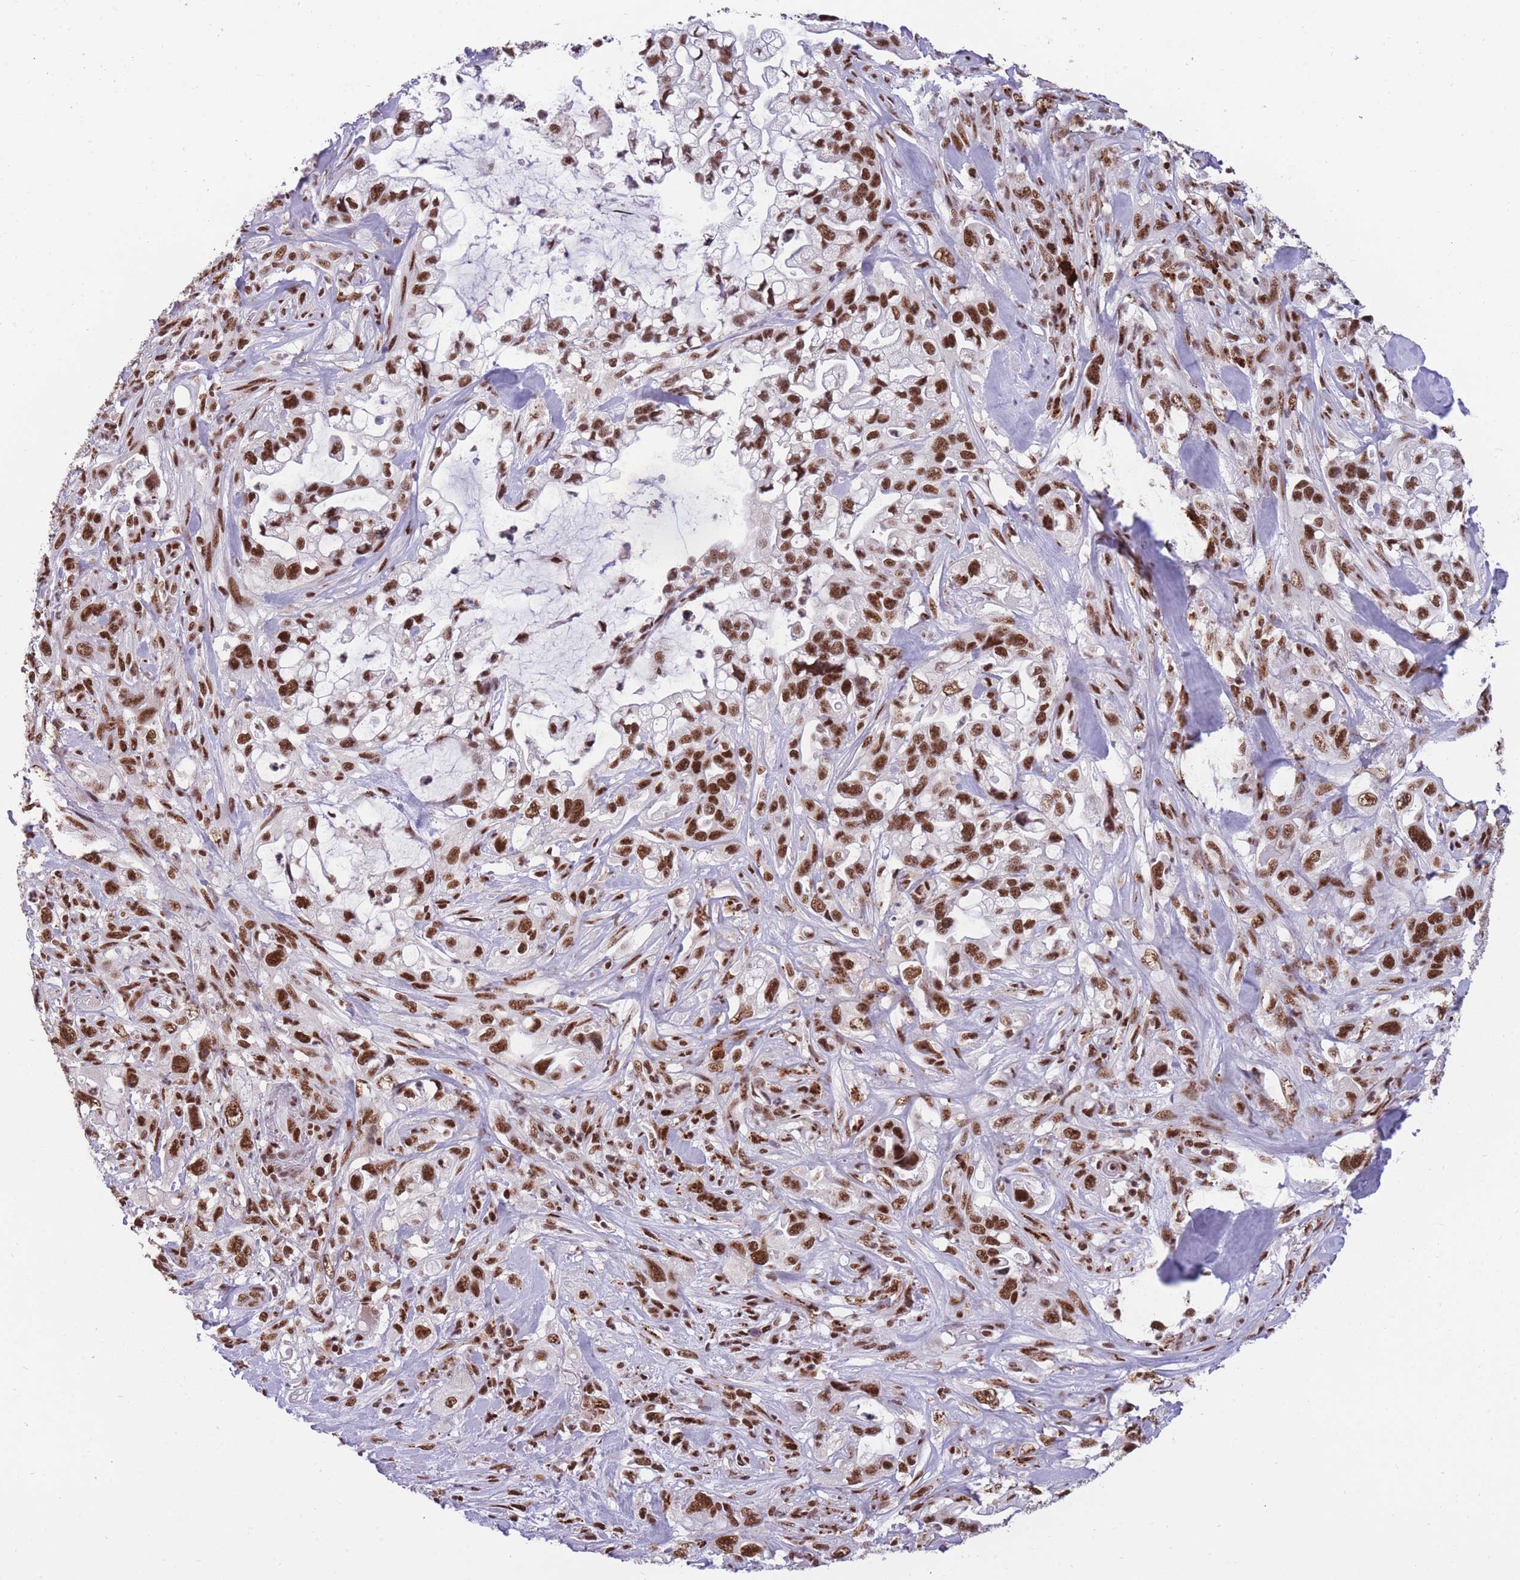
{"staining": {"intensity": "strong", "quantity": ">75%", "location": "nuclear"}, "tissue": "pancreatic cancer", "cell_type": "Tumor cells", "image_type": "cancer", "snomed": [{"axis": "morphology", "description": "Adenocarcinoma, NOS"}, {"axis": "topography", "description": "Pancreas"}], "caption": "Human adenocarcinoma (pancreatic) stained for a protein (brown) exhibits strong nuclear positive expression in approximately >75% of tumor cells.", "gene": "PRPF19", "patient": {"sex": "female", "age": 61}}